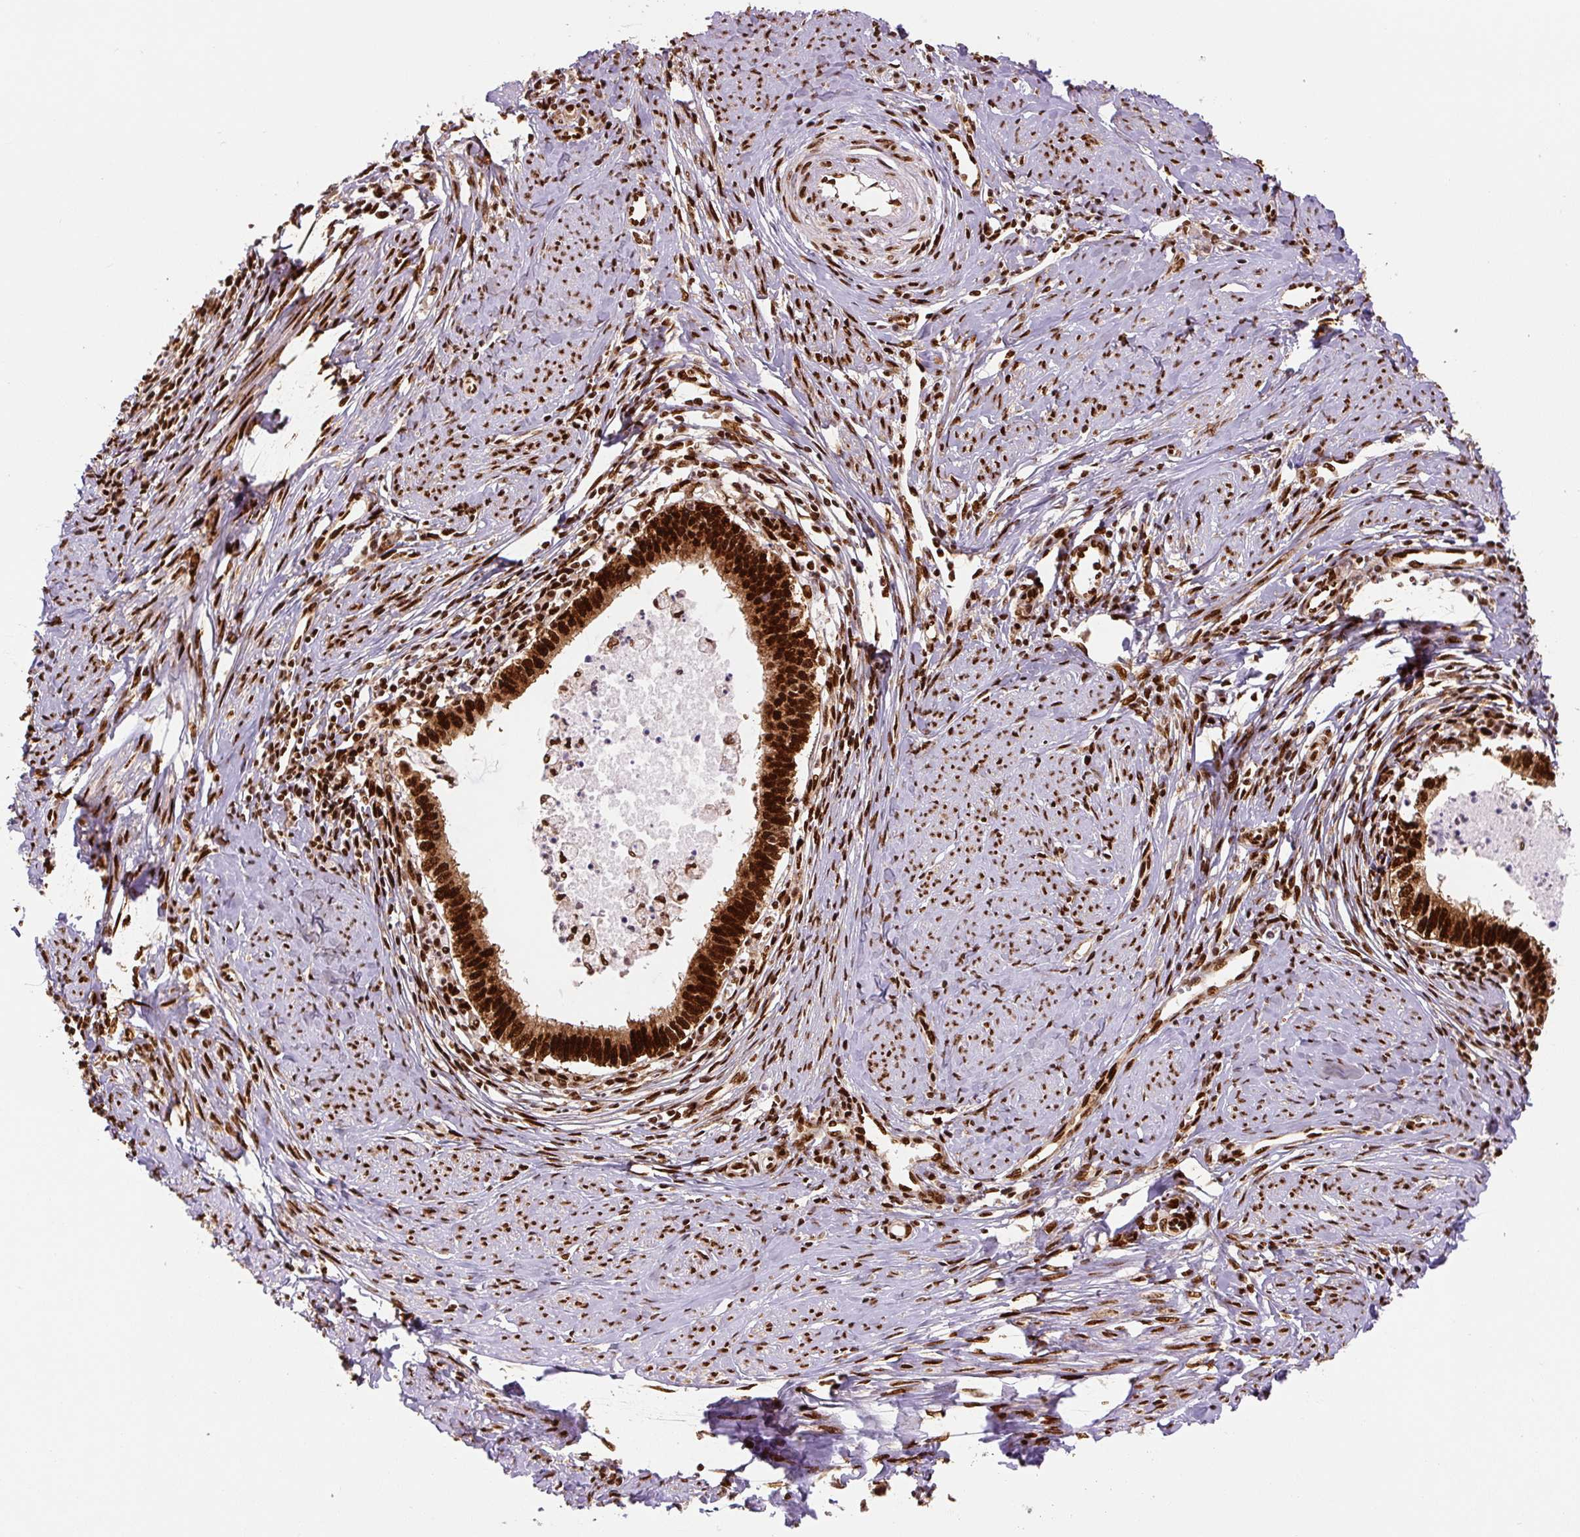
{"staining": {"intensity": "strong", "quantity": ">75%", "location": "nuclear"}, "tissue": "cervical cancer", "cell_type": "Tumor cells", "image_type": "cancer", "snomed": [{"axis": "morphology", "description": "Adenocarcinoma, NOS"}, {"axis": "topography", "description": "Cervix"}], "caption": "IHC micrograph of human cervical cancer stained for a protein (brown), which shows high levels of strong nuclear expression in approximately >75% of tumor cells.", "gene": "FUS", "patient": {"sex": "female", "age": 36}}